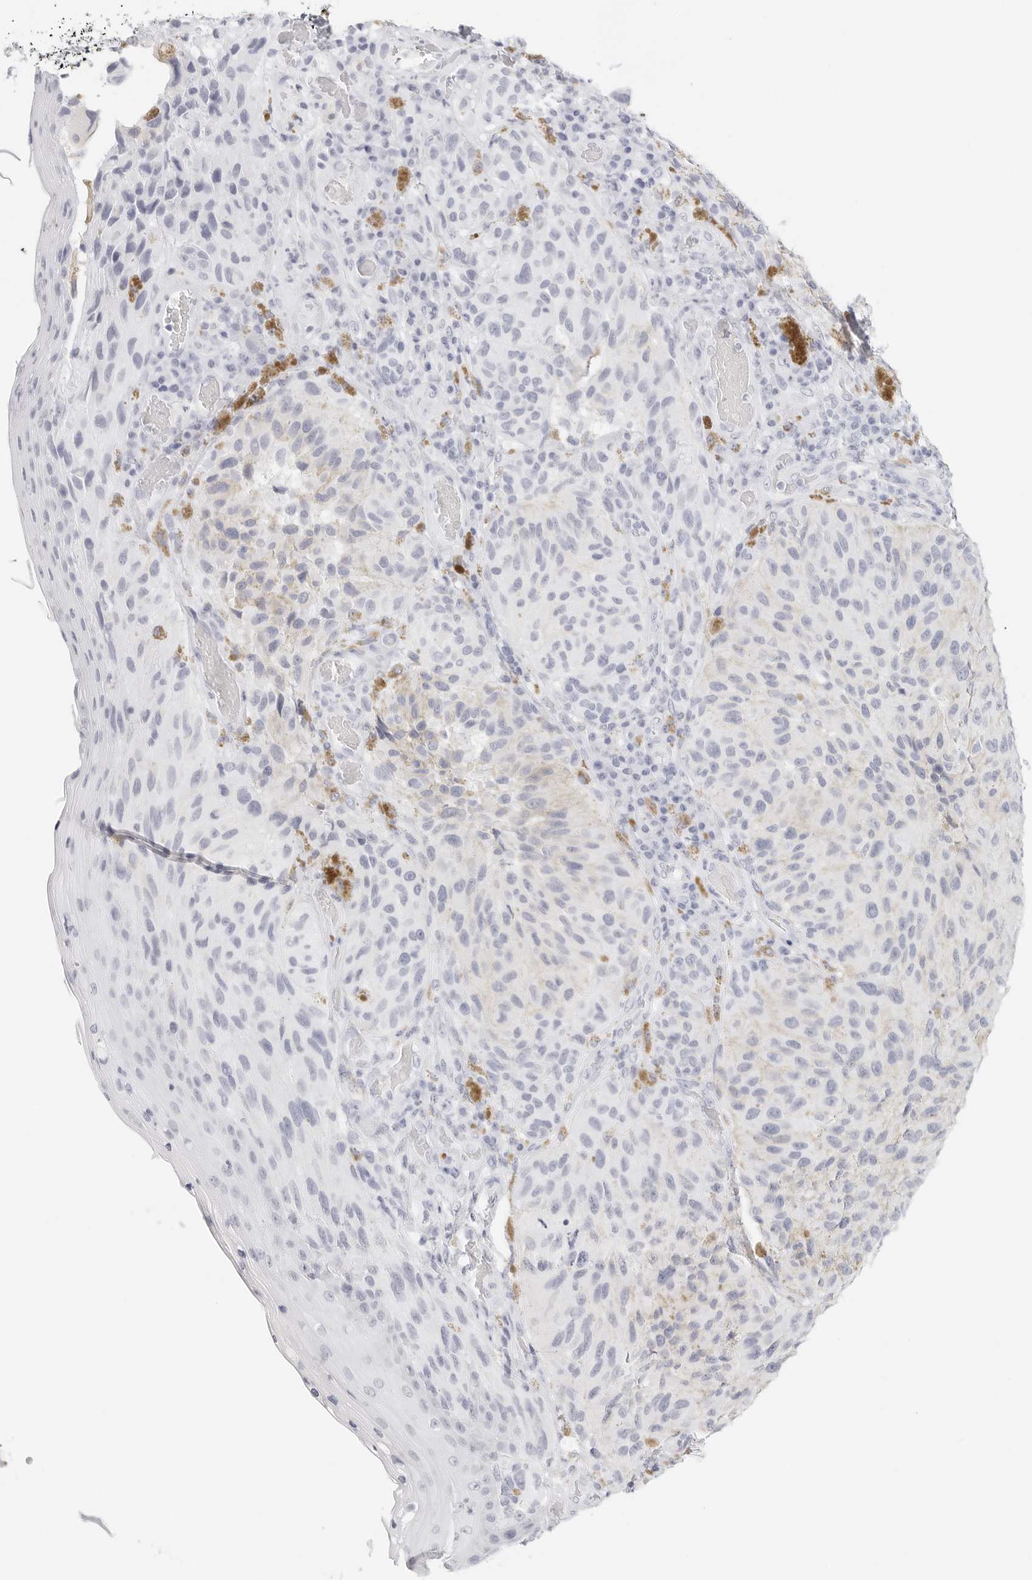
{"staining": {"intensity": "negative", "quantity": "none", "location": "none"}, "tissue": "melanoma", "cell_type": "Tumor cells", "image_type": "cancer", "snomed": [{"axis": "morphology", "description": "Malignant melanoma, NOS"}, {"axis": "topography", "description": "Skin"}], "caption": "Protein analysis of melanoma shows no significant staining in tumor cells.", "gene": "TFF2", "patient": {"sex": "female", "age": 73}}